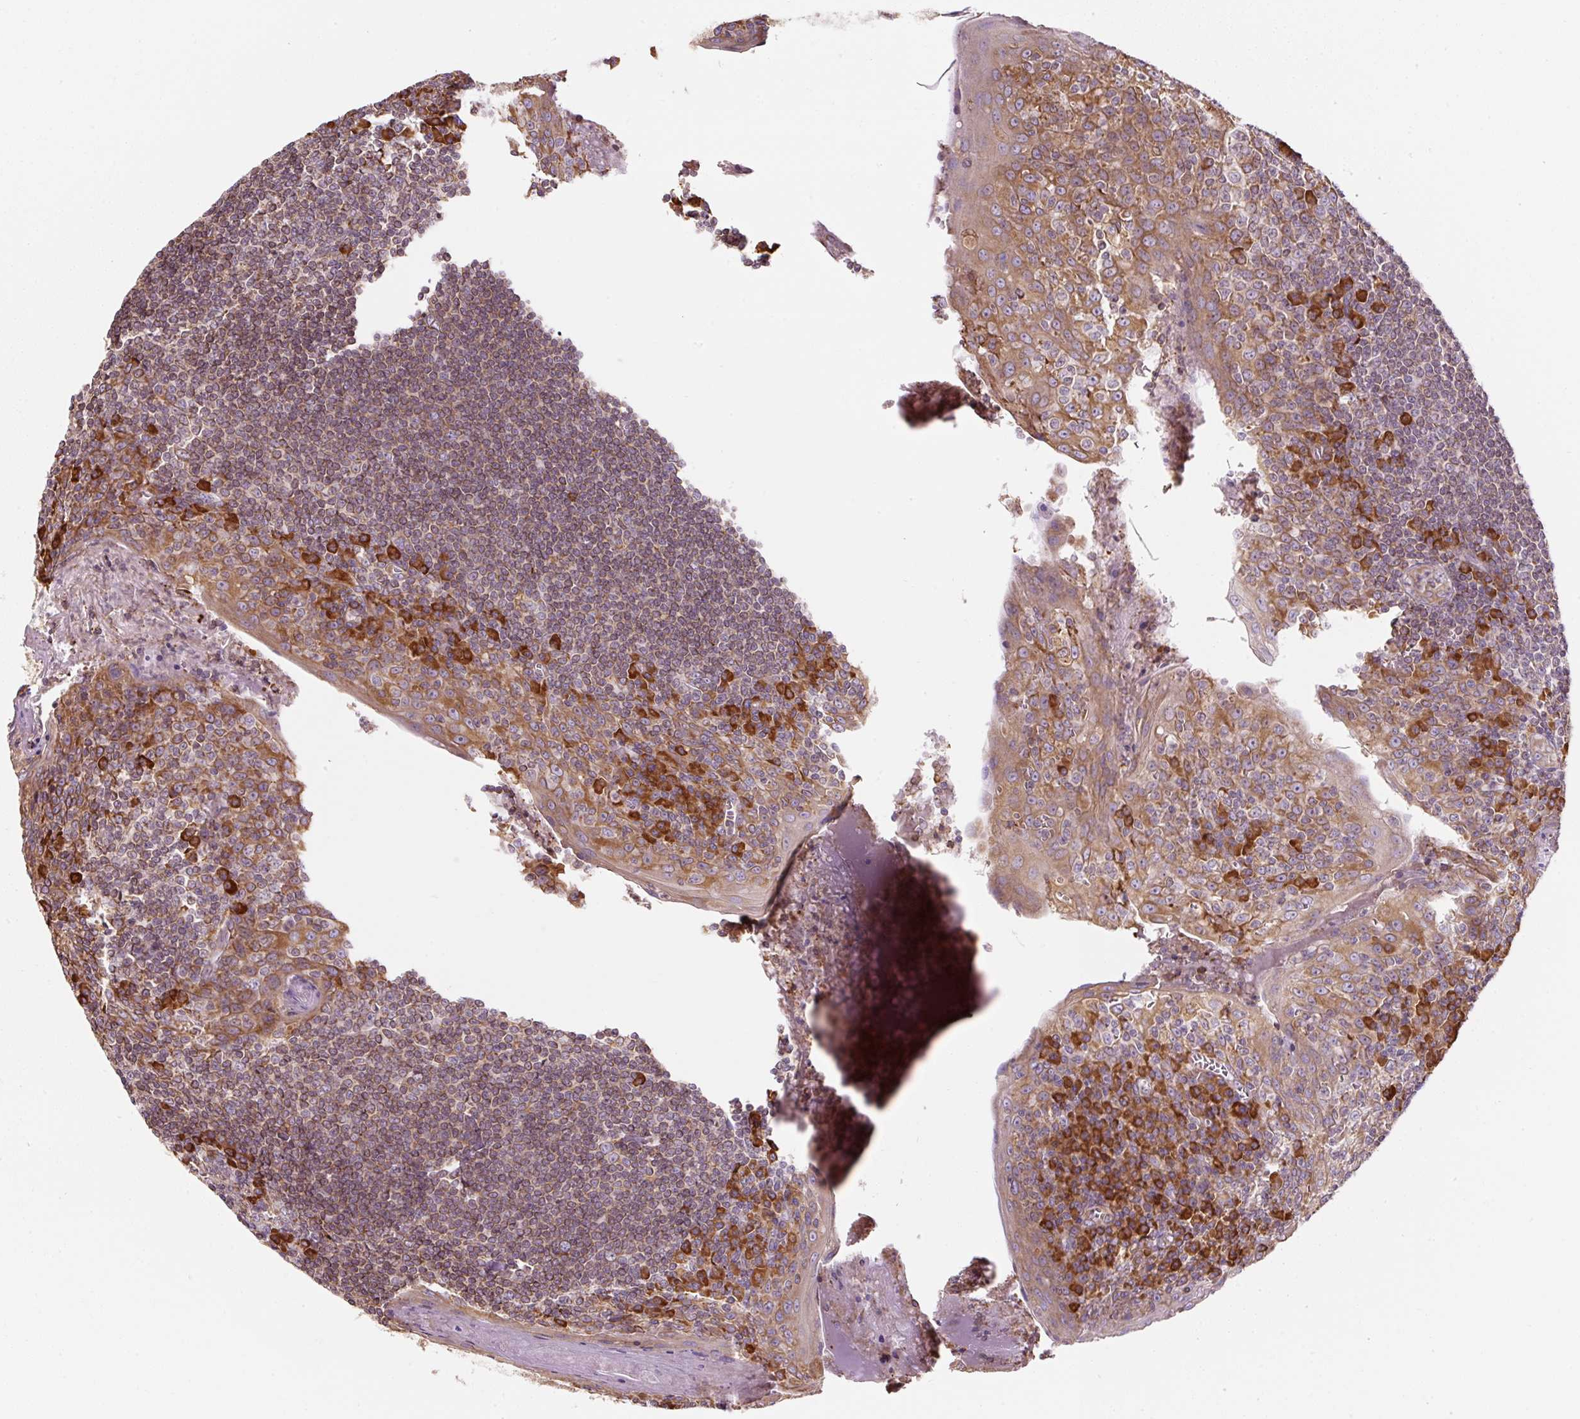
{"staining": {"intensity": "strong", "quantity": "<25%", "location": "cytoplasmic/membranous"}, "tissue": "tonsil", "cell_type": "Germinal center cells", "image_type": "normal", "snomed": [{"axis": "morphology", "description": "Normal tissue, NOS"}, {"axis": "topography", "description": "Tonsil"}], "caption": "High-power microscopy captured an immunohistochemistry histopathology image of unremarkable tonsil, revealing strong cytoplasmic/membranous expression in about <25% of germinal center cells.", "gene": "PRKCSH", "patient": {"sex": "male", "age": 27}}